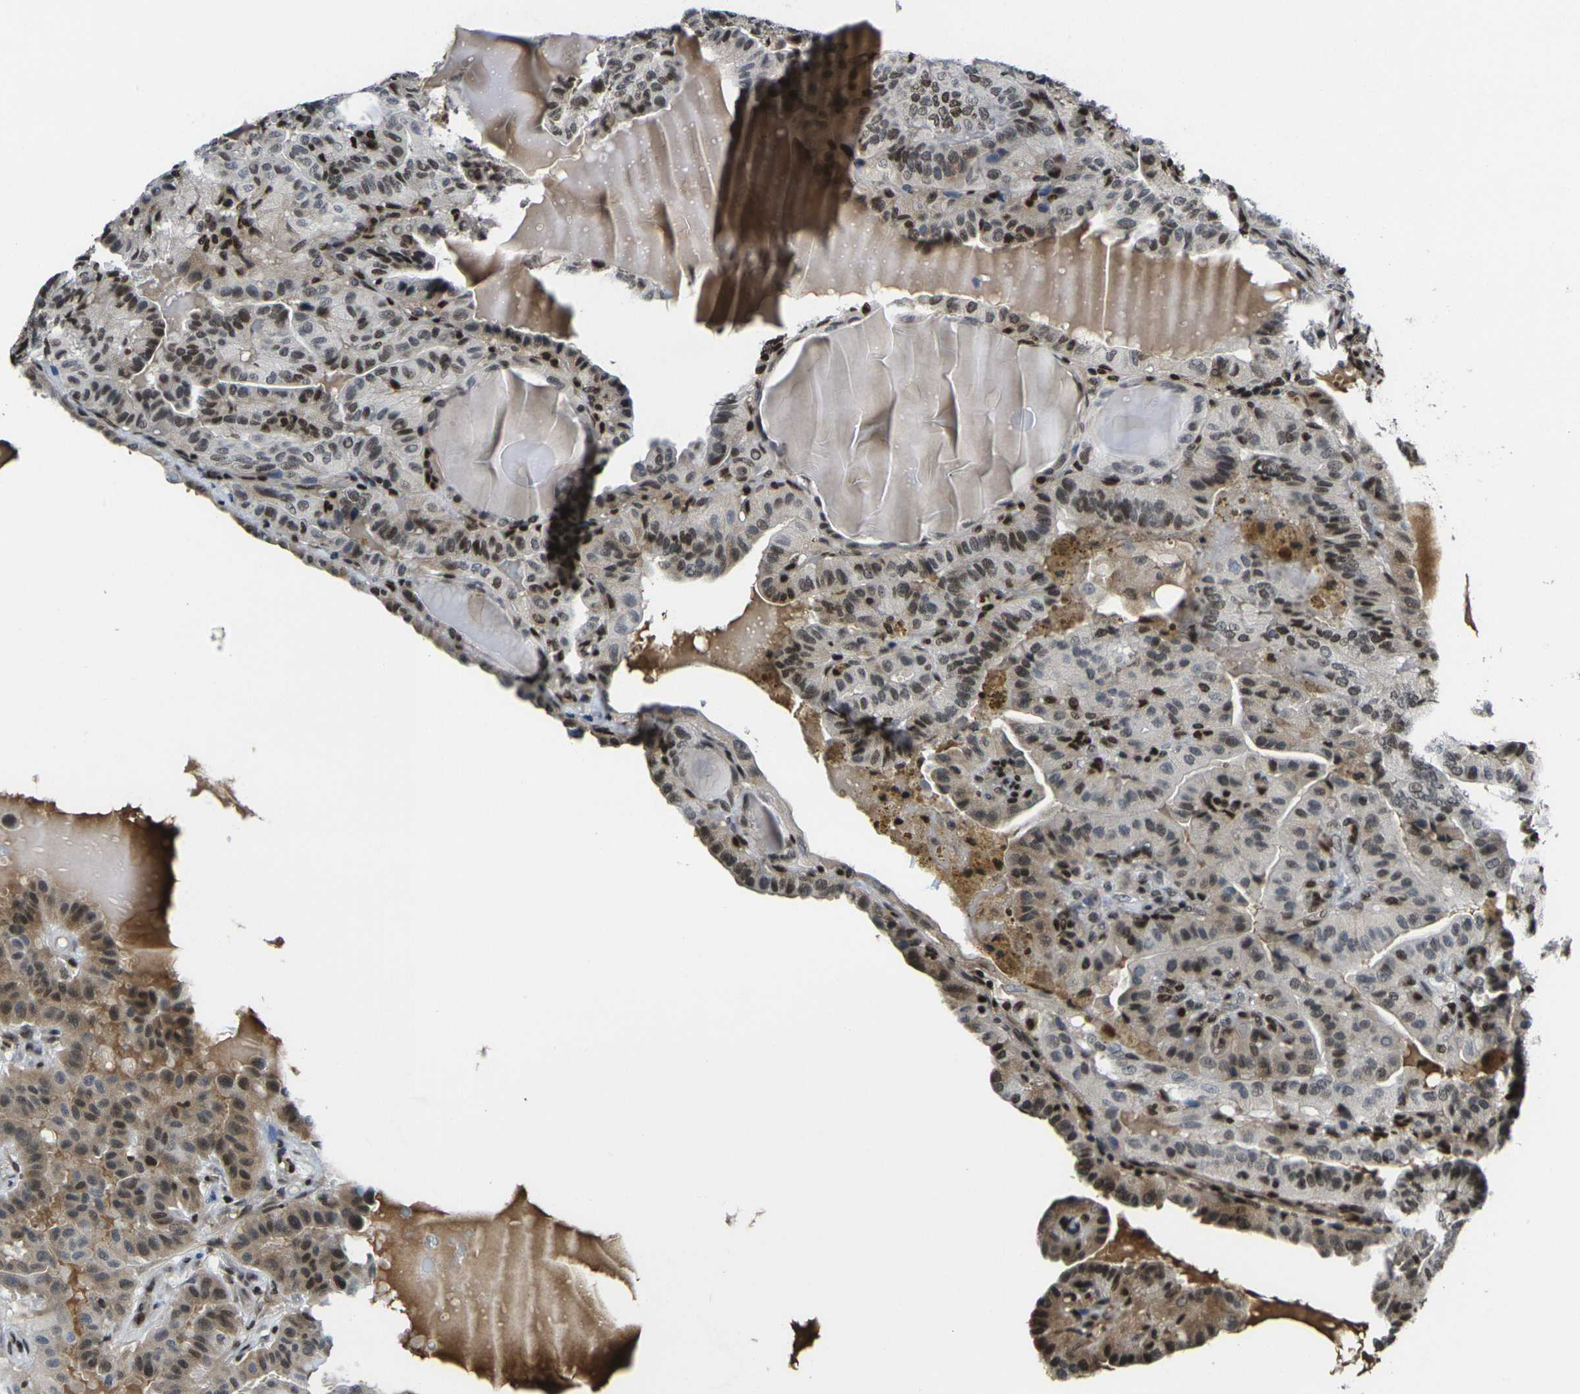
{"staining": {"intensity": "weak", "quantity": "25%-75%", "location": "cytoplasmic/membranous,nuclear"}, "tissue": "thyroid cancer", "cell_type": "Tumor cells", "image_type": "cancer", "snomed": [{"axis": "morphology", "description": "Papillary adenocarcinoma, NOS"}, {"axis": "topography", "description": "Thyroid gland"}], "caption": "Immunohistochemical staining of human thyroid papillary adenocarcinoma displays low levels of weak cytoplasmic/membranous and nuclear staining in about 25%-75% of tumor cells. (brown staining indicates protein expression, while blue staining denotes nuclei).", "gene": "H1-10", "patient": {"sex": "male", "age": 77}}